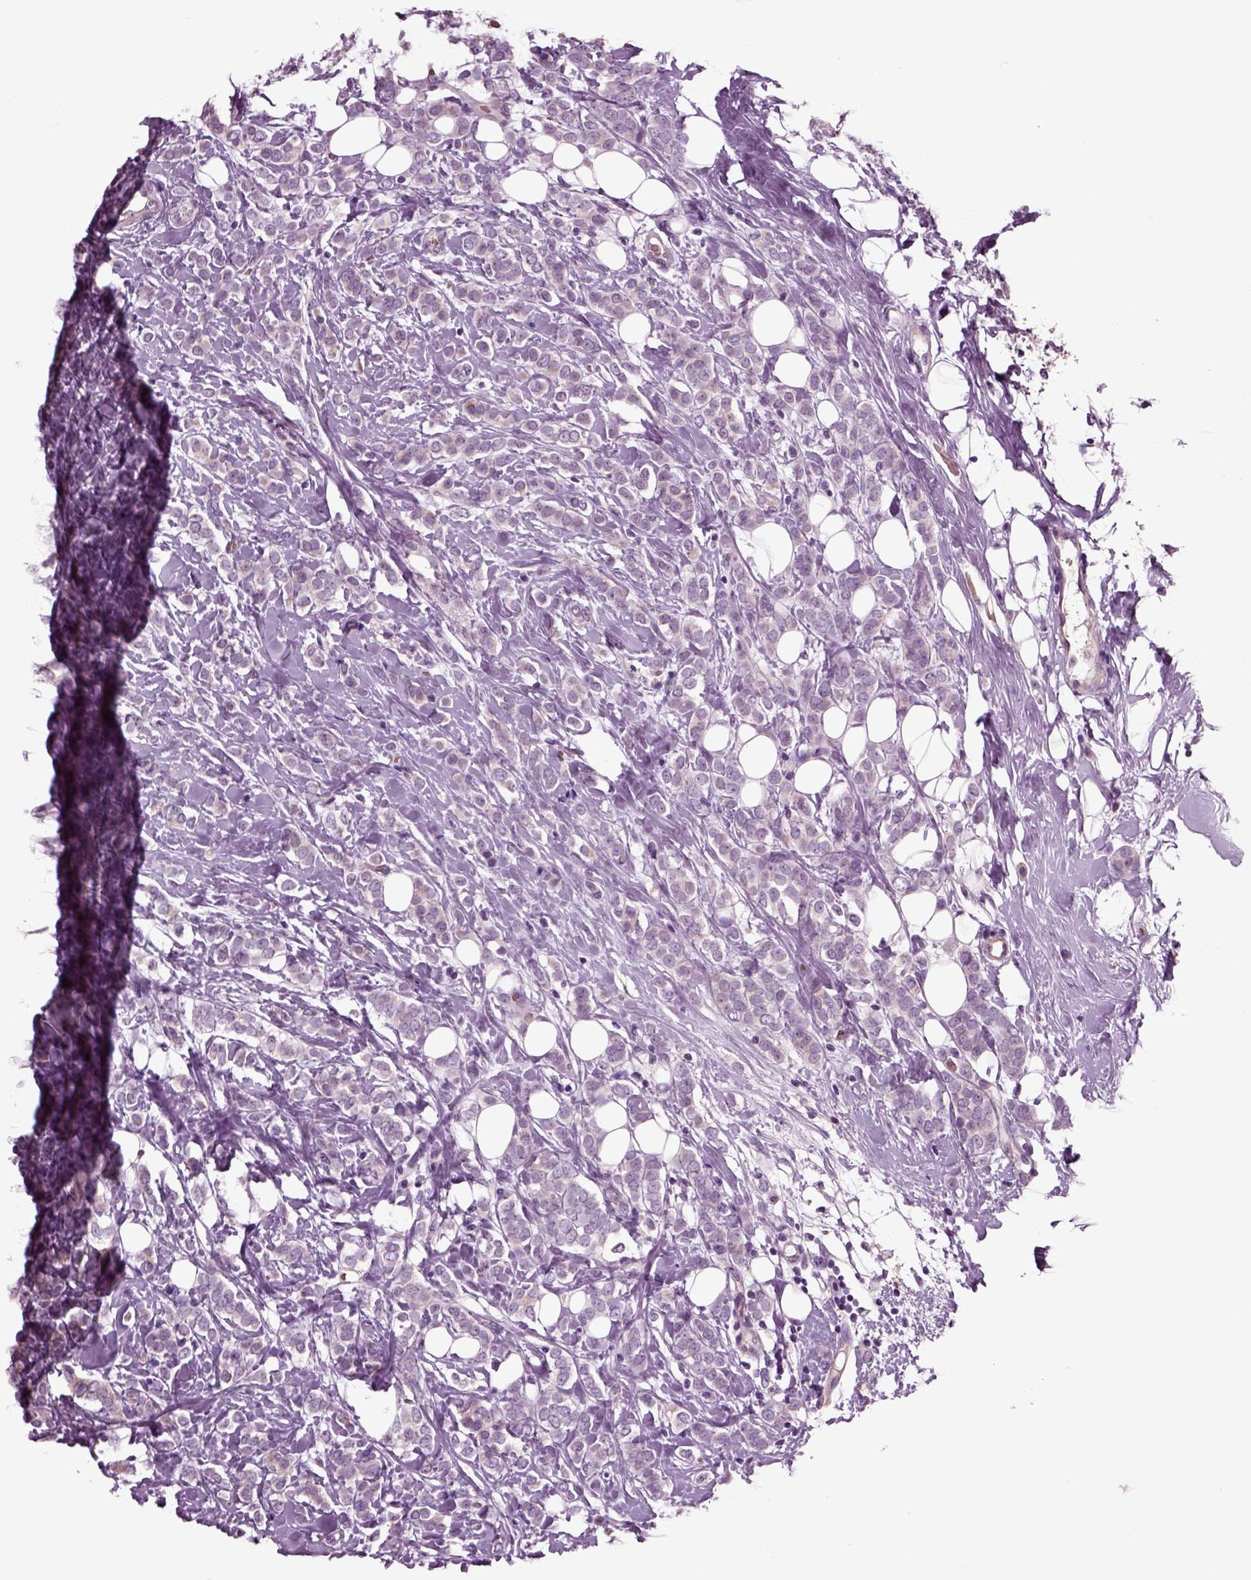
{"staining": {"intensity": "negative", "quantity": "none", "location": "none"}, "tissue": "breast cancer", "cell_type": "Tumor cells", "image_type": "cancer", "snomed": [{"axis": "morphology", "description": "Lobular carcinoma"}, {"axis": "topography", "description": "Breast"}], "caption": "IHC histopathology image of human breast cancer (lobular carcinoma) stained for a protein (brown), which exhibits no positivity in tumor cells.", "gene": "CHGB", "patient": {"sex": "female", "age": 49}}